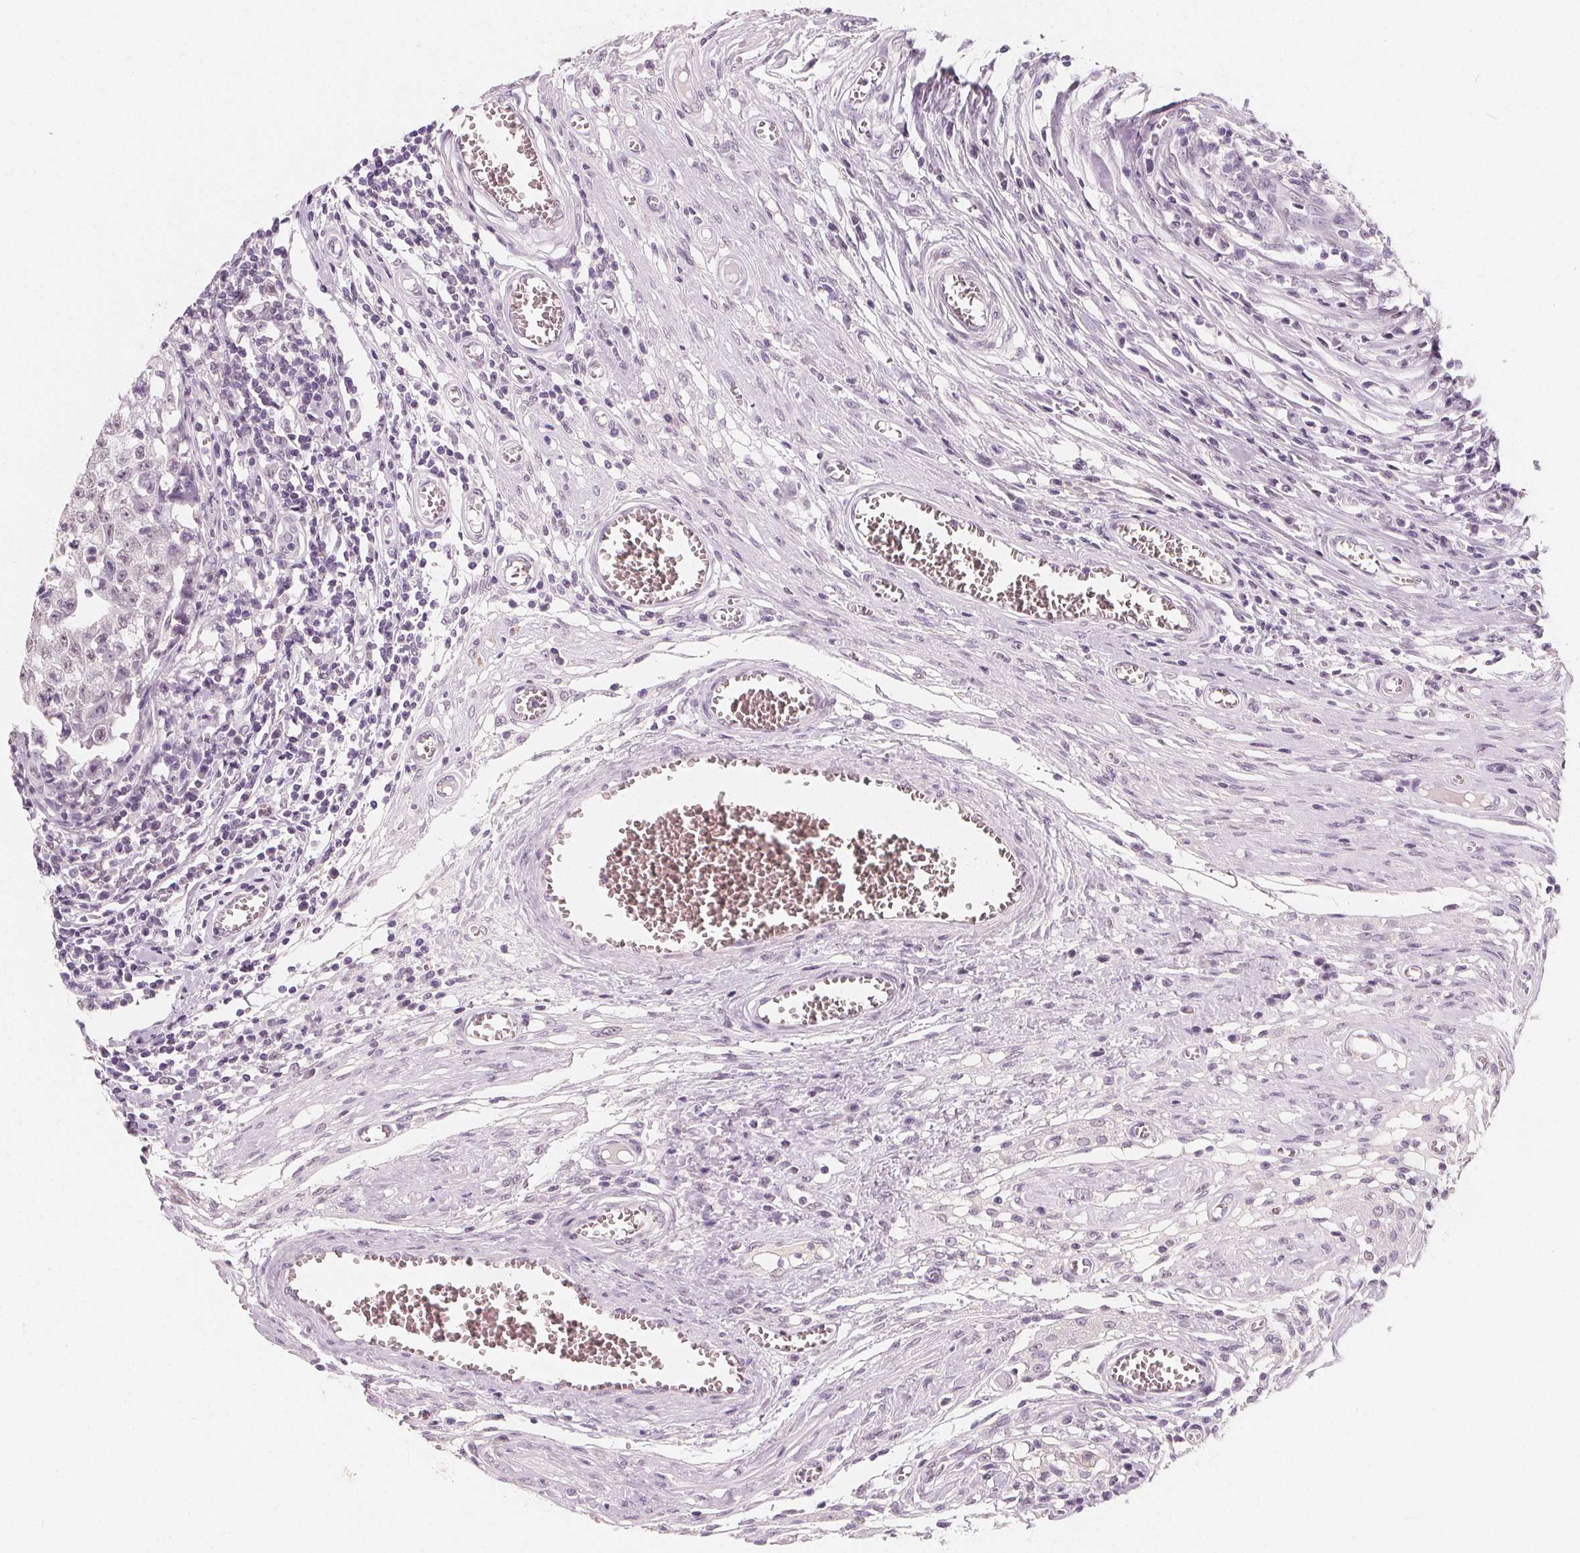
{"staining": {"intensity": "negative", "quantity": "none", "location": "none"}, "tissue": "testis cancer", "cell_type": "Tumor cells", "image_type": "cancer", "snomed": [{"axis": "morphology", "description": "Carcinoma, Embryonal, NOS"}, {"axis": "topography", "description": "Testis"}], "caption": "Photomicrograph shows no significant protein expression in tumor cells of embryonal carcinoma (testis).", "gene": "DBX2", "patient": {"sex": "male", "age": 36}}